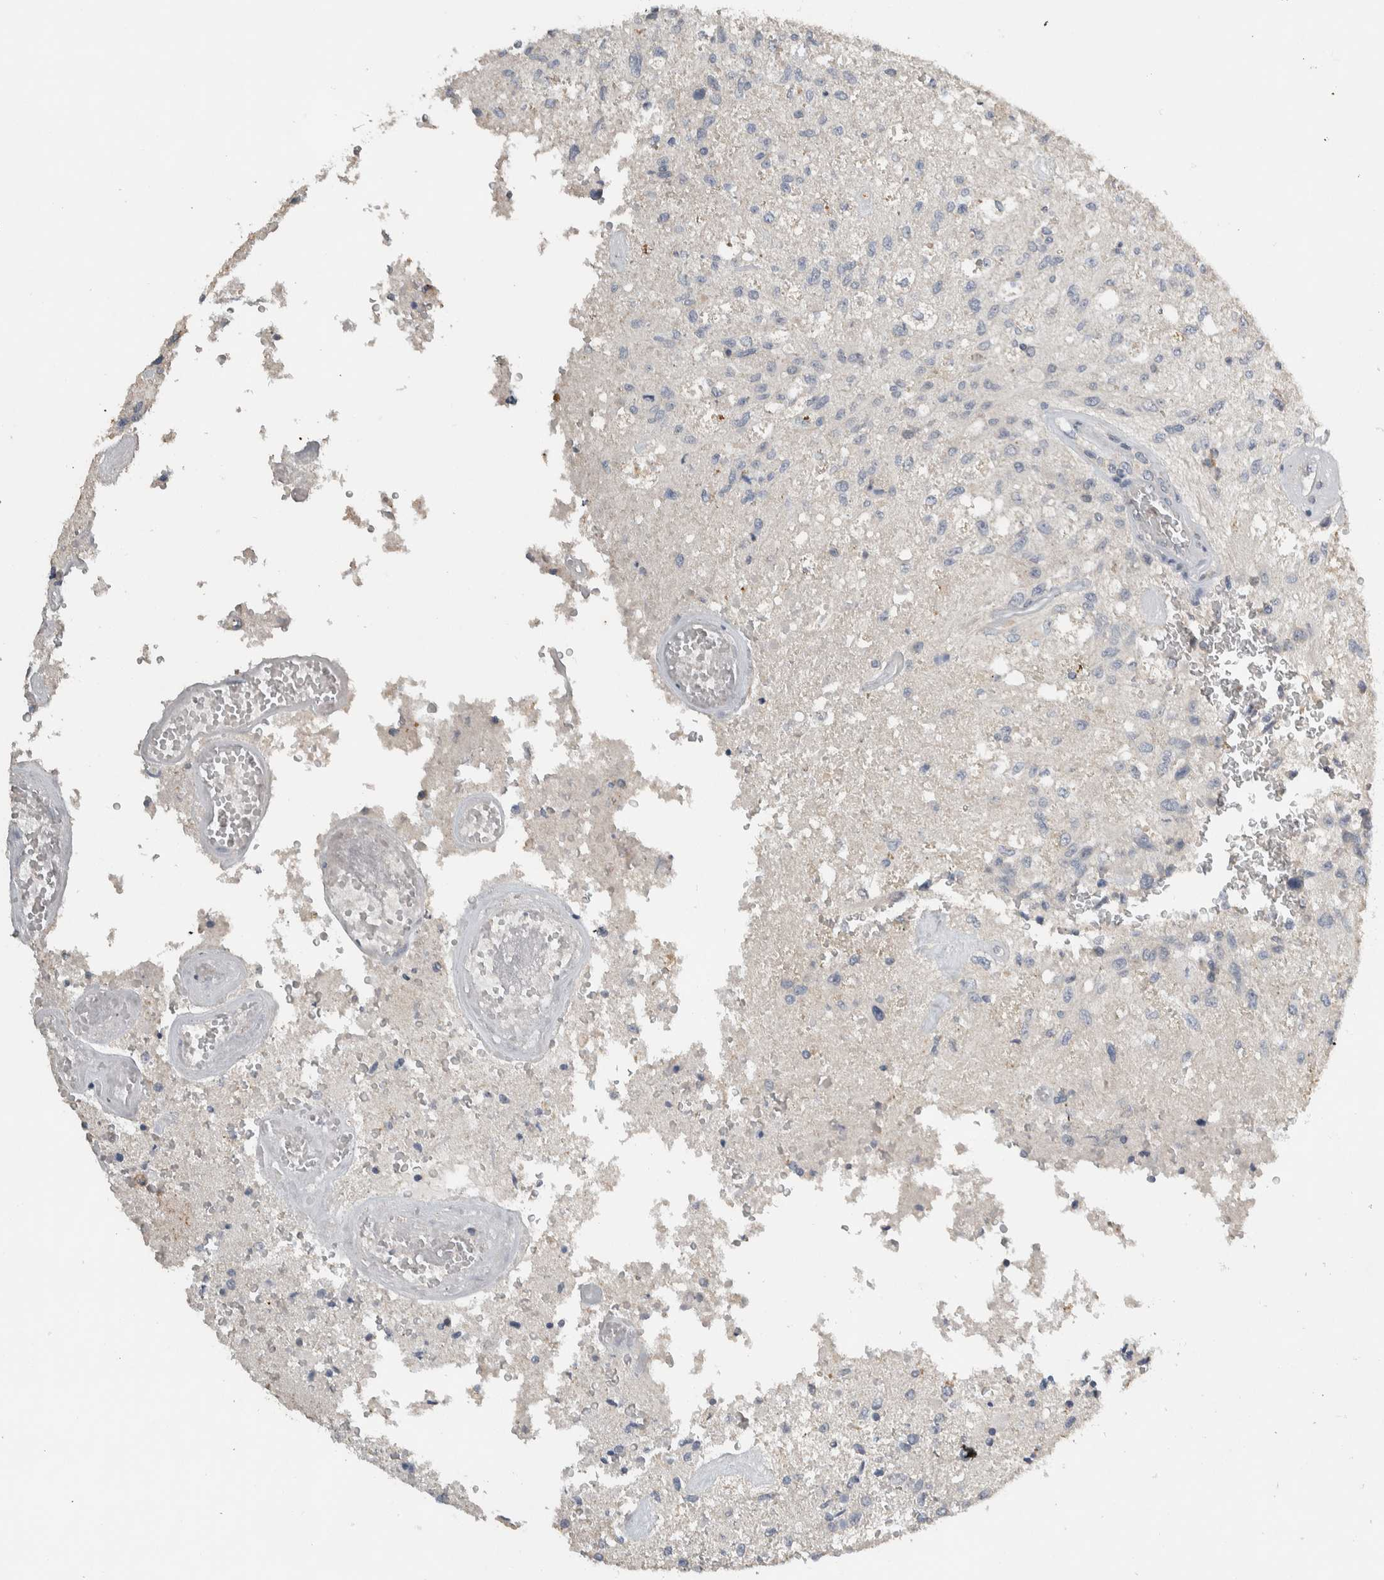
{"staining": {"intensity": "negative", "quantity": "none", "location": "none"}, "tissue": "glioma", "cell_type": "Tumor cells", "image_type": "cancer", "snomed": [{"axis": "morphology", "description": "Normal tissue, NOS"}, {"axis": "morphology", "description": "Glioma, malignant, High grade"}, {"axis": "topography", "description": "Cerebral cortex"}], "caption": "Human high-grade glioma (malignant) stained for a protein using IHC reveals no positivity in tumor cells.", "gene": "EIF3H", "patient": {"sex": "male", "age": 77}}